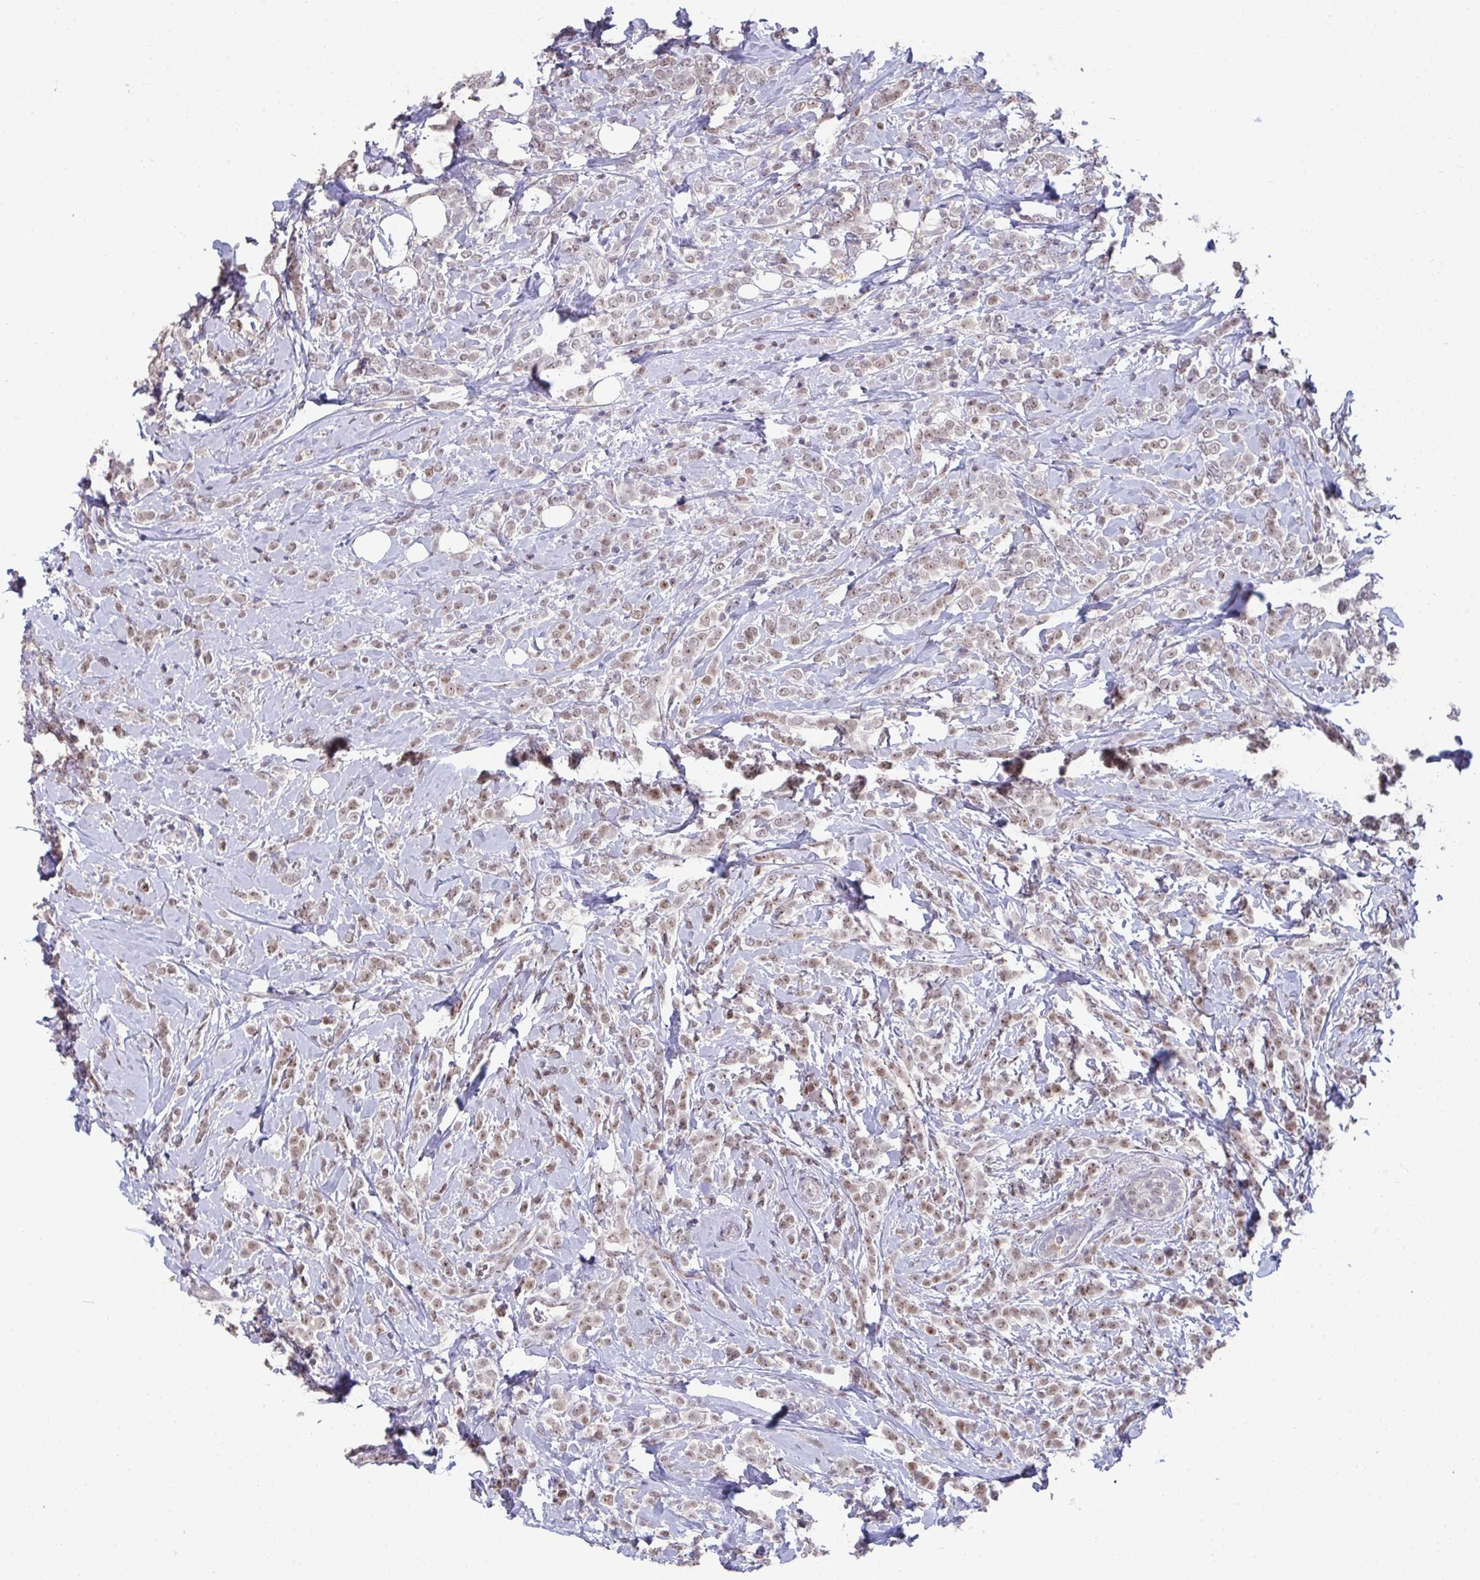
{"staining": {"intensity": "weak", "quantity": ">75%", "location": "nuclear"}, "tissue": "breast cancer", "cell_type": "Tumor cells", "image_type": "cancer", "snomed": [{"axis": "morphology", "description": "Lobular carcinoma"}, {"axis": "topography", "description": "Breast"}], "caption": "Brown immunohistochemical staining in human breast cancer (lobular carcinoma) shows weak nuclear positivity in about >75% of tumor cells.", "gene": "SENP3", "patient": {"sex": "female", "age": 49}}